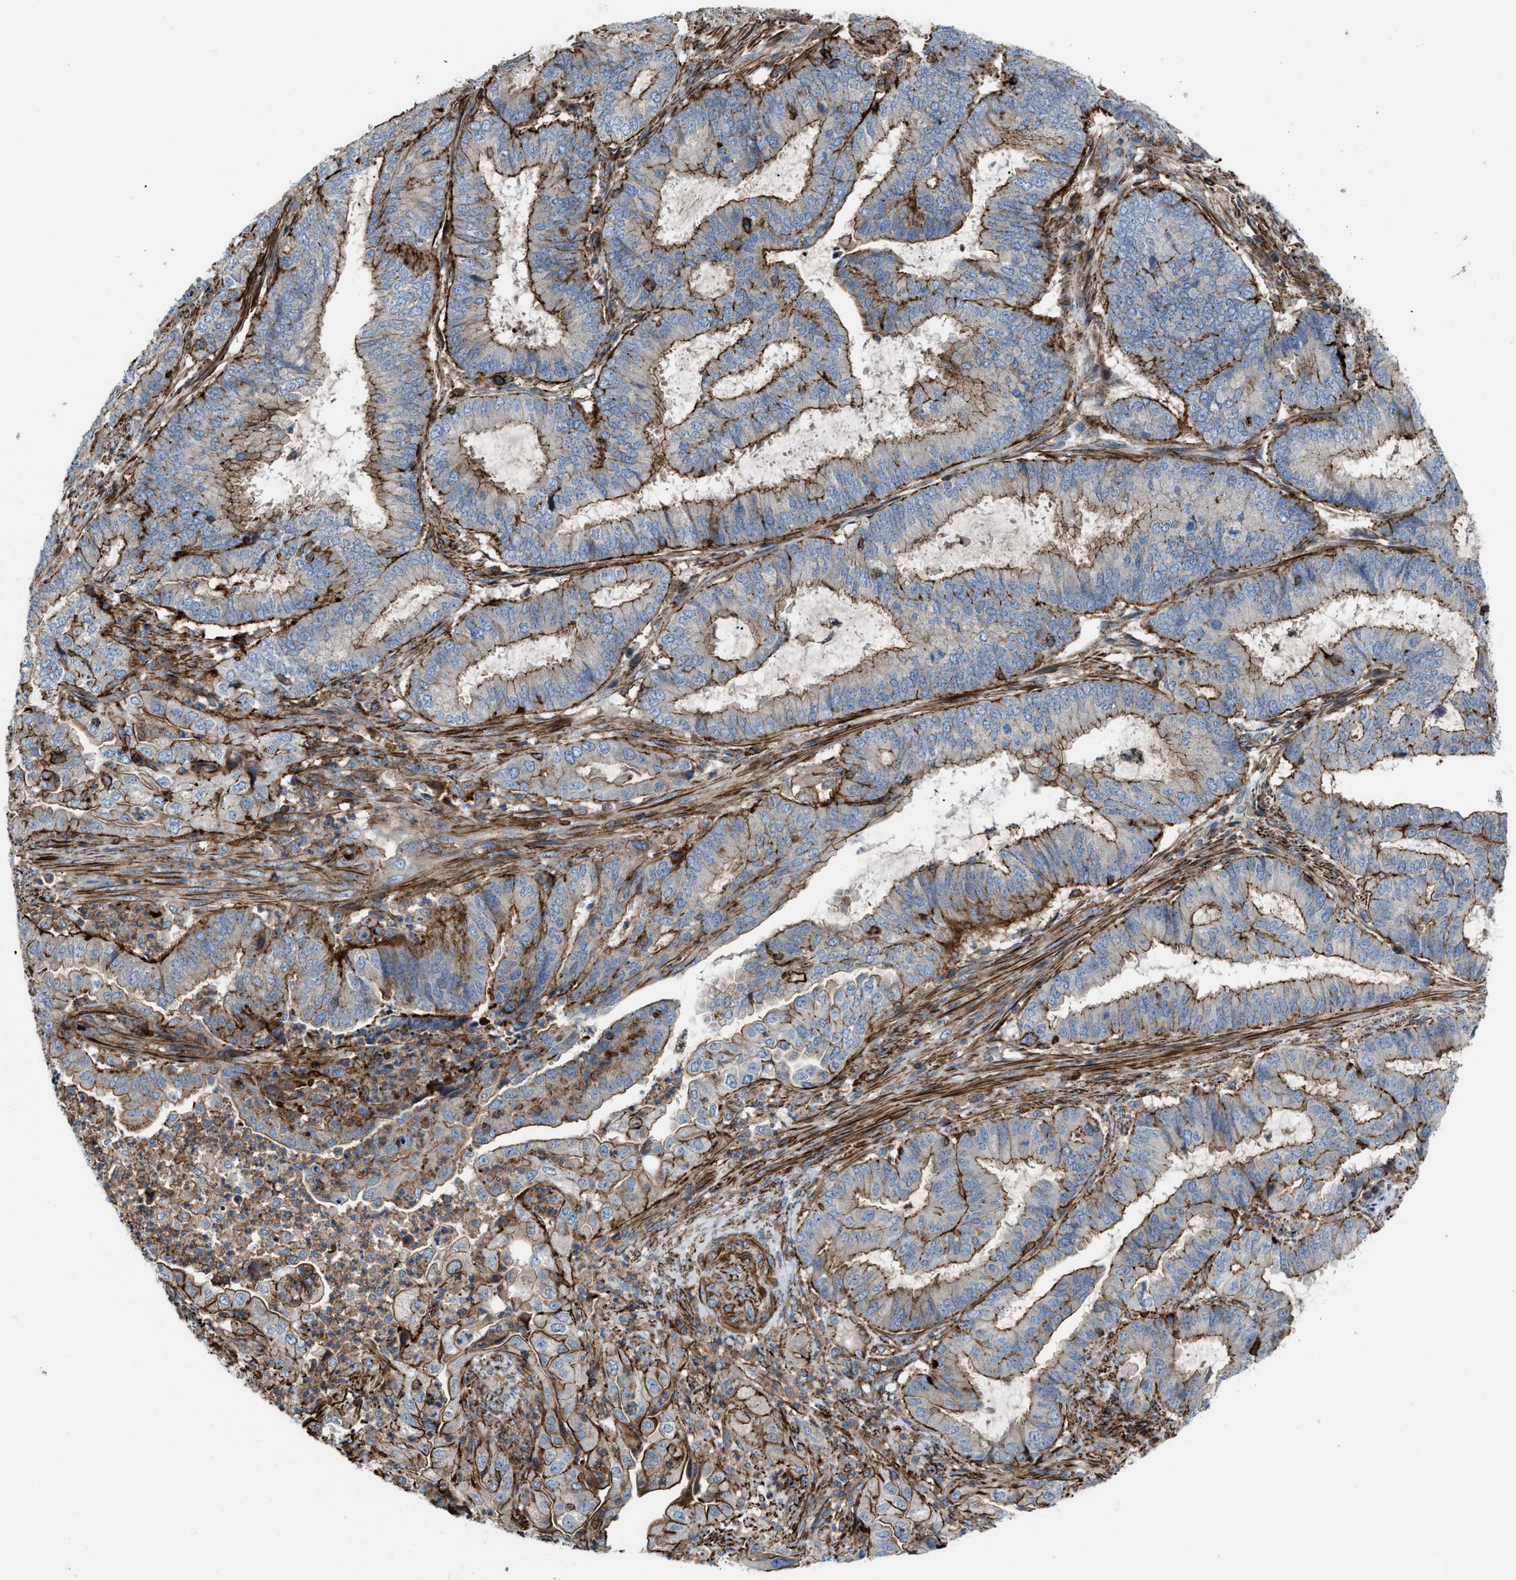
{"staining": {"intensity": "moderate", "quantity": ">75%", "location": "cytoplasmic/membranous"}, "tissue": "endometrial cancer", "cell_type": "Tumor cells", "image_type": "cancer", "snomed": [{"axis": "morphology", "description": "Adenocarcinoma, NOS"}, {"axis": "topography", "description": "Endometrium"}], "caption": "Moderate cytoplasmic/membranous protein staining is identified in approximately >75% of tumor cells in endometrial cancer. The staining is performed using DAB brown chromogen to label protein expression. The nuclei are counter-stained blue using hematoxylin.", "gene": "AGPAT2", "patient": {"sex": "female", "age": 51}}